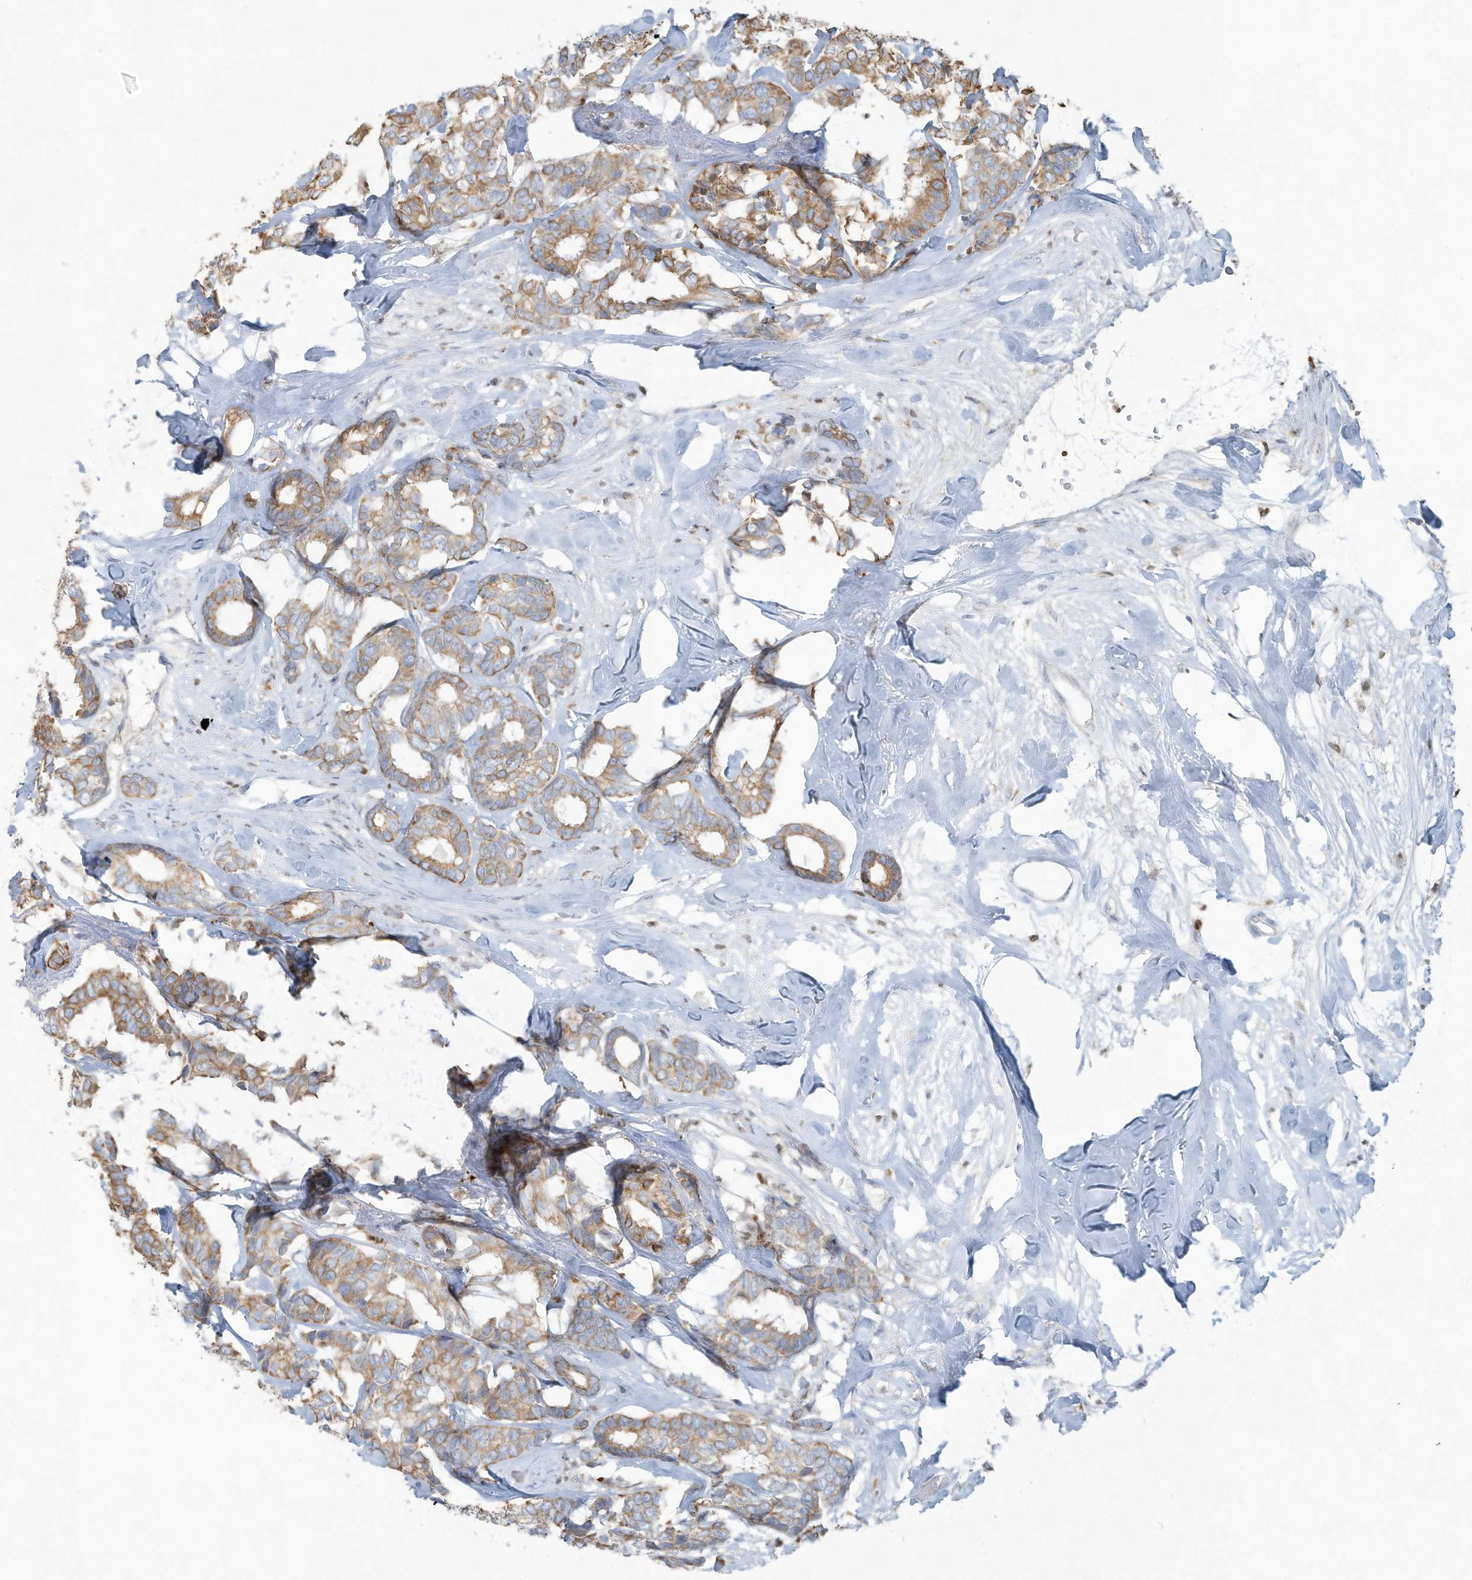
{"staining": {"intensity": "moderate", "quantity": ">75%", "location": "cytoplasmic/membranous"}, "tissue": "breast cancer", "cell_type": "Tumor cells", "image_type": "cancer", "snomed": [{"axis": "morphology", "description": "Duct carcinoma"}, {"axis": "topography", "description": "Breast"}], "caption": "Breast cancer tissue exhibits moderate cytoplasmic/membranous positivity in approximately >75% of tumor cells", "gene": "TUBE1", "patient": {"sex": "female", "age": 87}}